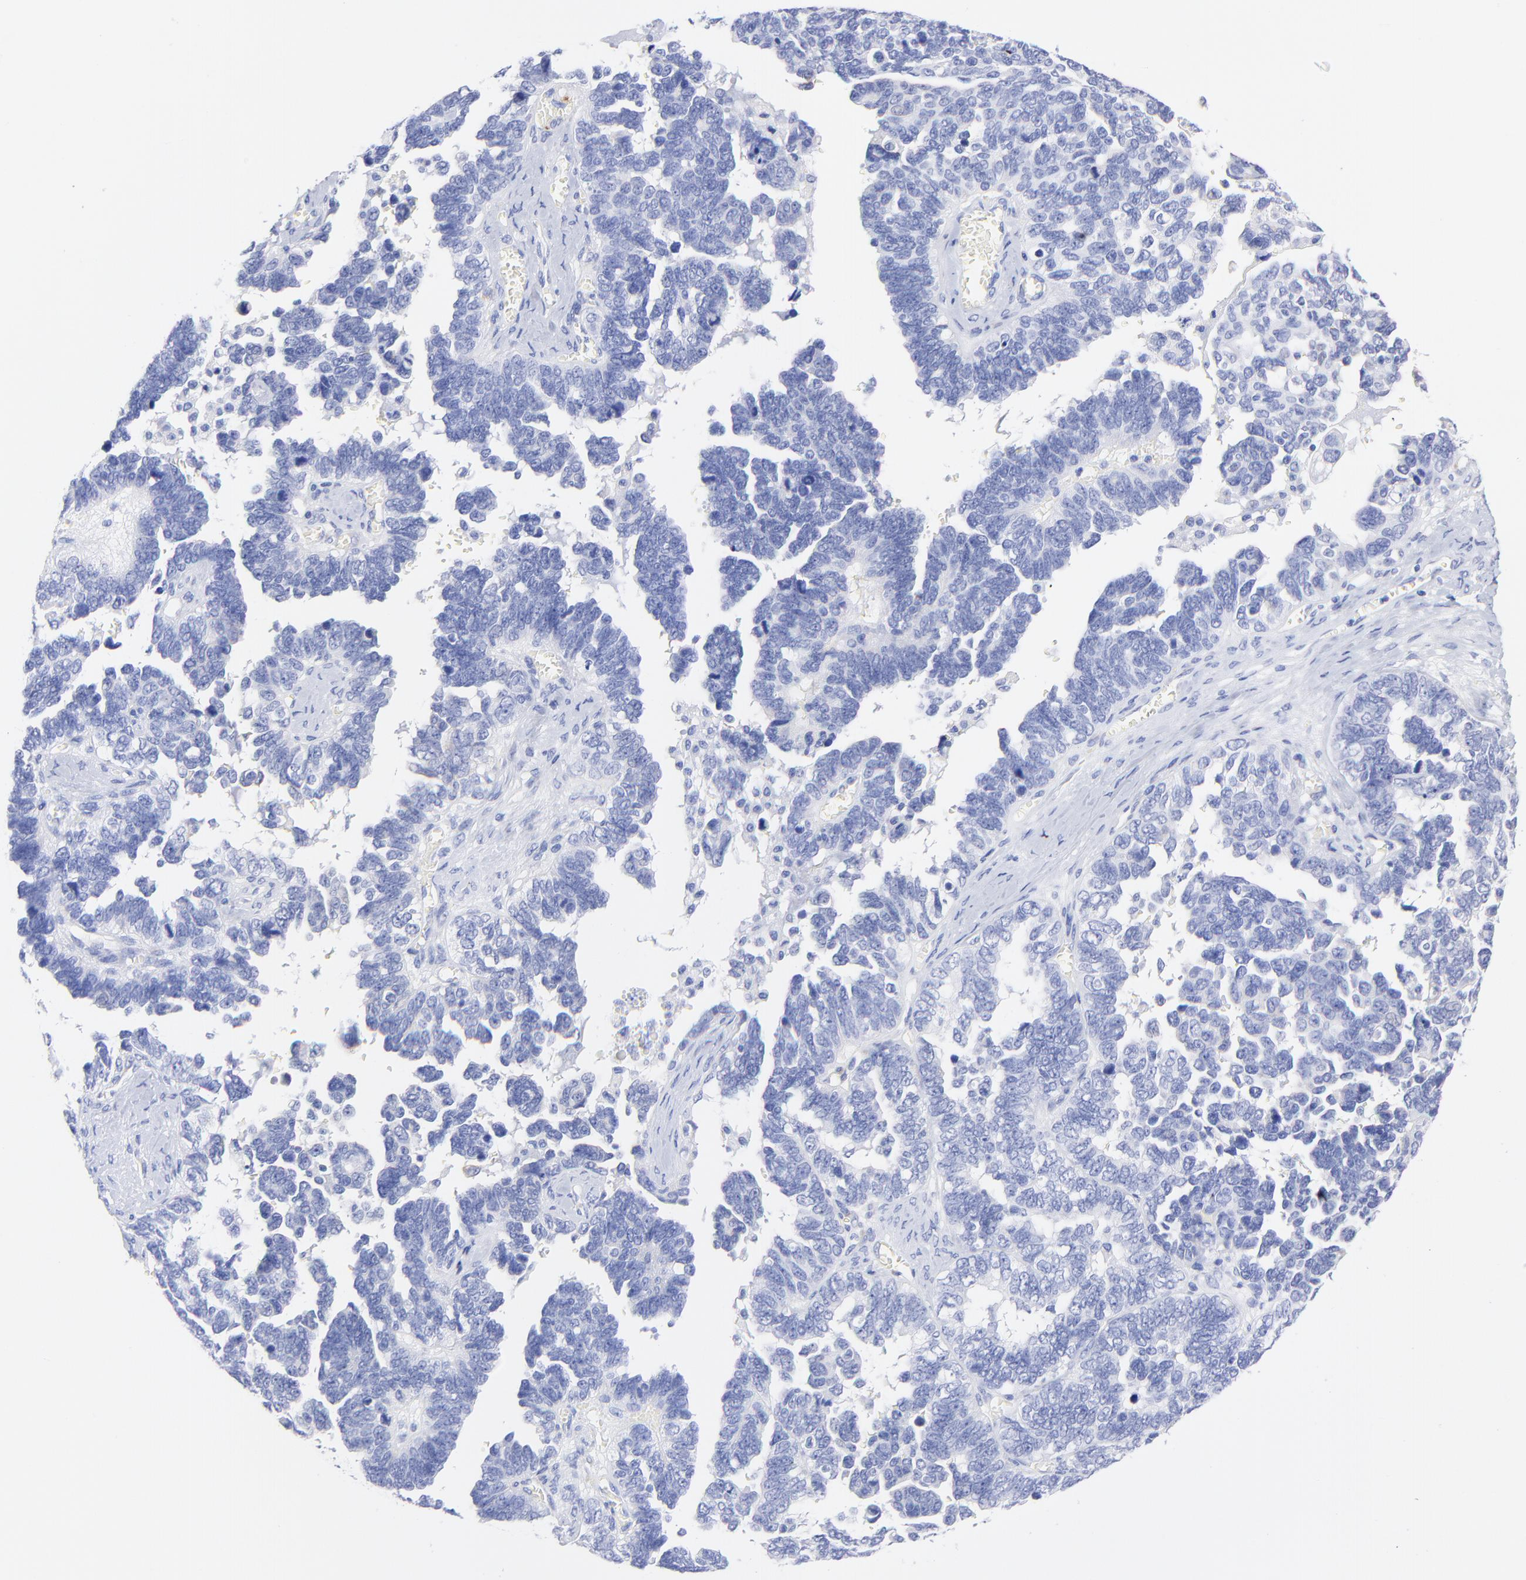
{"staining": {"intensity": "negative", "quantity": "none", "location": "none"}, "tissue": "ovarian cancer", "cell_type": "Tumor cells", "image_type": "cancer", "snomed": [{"axis": "morphology", "description": "Cystadenocarcinoma, serous, NOS"}, {"axis": "topography", "description": "Ovary"}], "caption": "A photomicrograph of serous cystadenocarcinoma (ovarian) stained for a protein demonstrates no brown staining in tumor cells. (DAB immunohistochemistry (IHC), high magnification).", "gene": "C1QTNF6", "patient": {"sex": "female", "age": 69}}